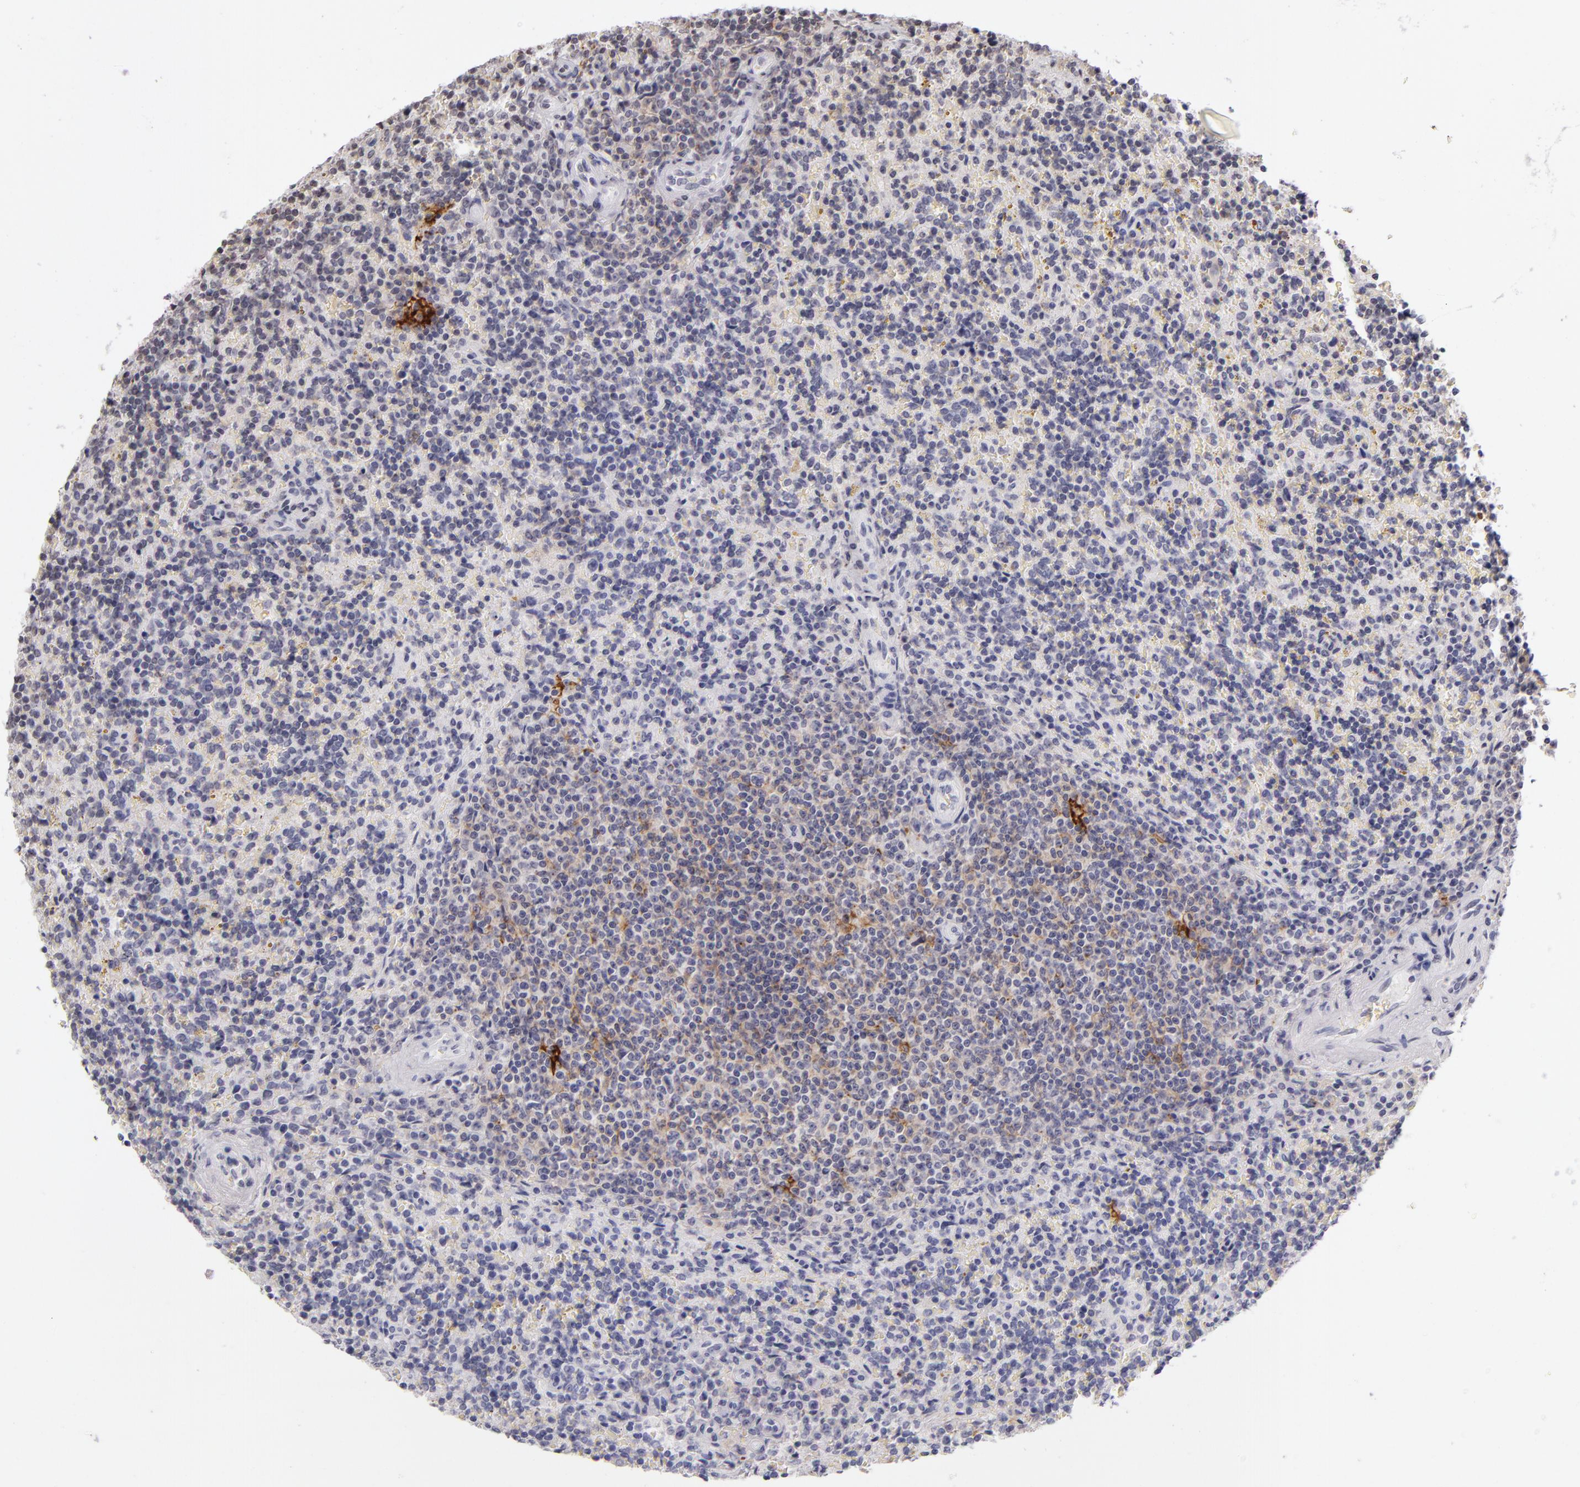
{"staining": {"intensity": "negative", "quantity": "none", "location": "none"}, "tissue": "lymphoma", "cell_type": "Tumor cells", "image_type": "cancer", "snomed": [{"axis": "morphology", "description": "Malignant lymphoma, non-Hodgkin's type, Low grade"}, {"axis": "topography", "description": "Spleen"}], "caption": "The photomicrograph displays no significant staining in tumor cells of low-grade malignant lymphoma, non-Hodgkin's type.", "gene": "CD40", "patient": {"sex": "male", "age": 67}}